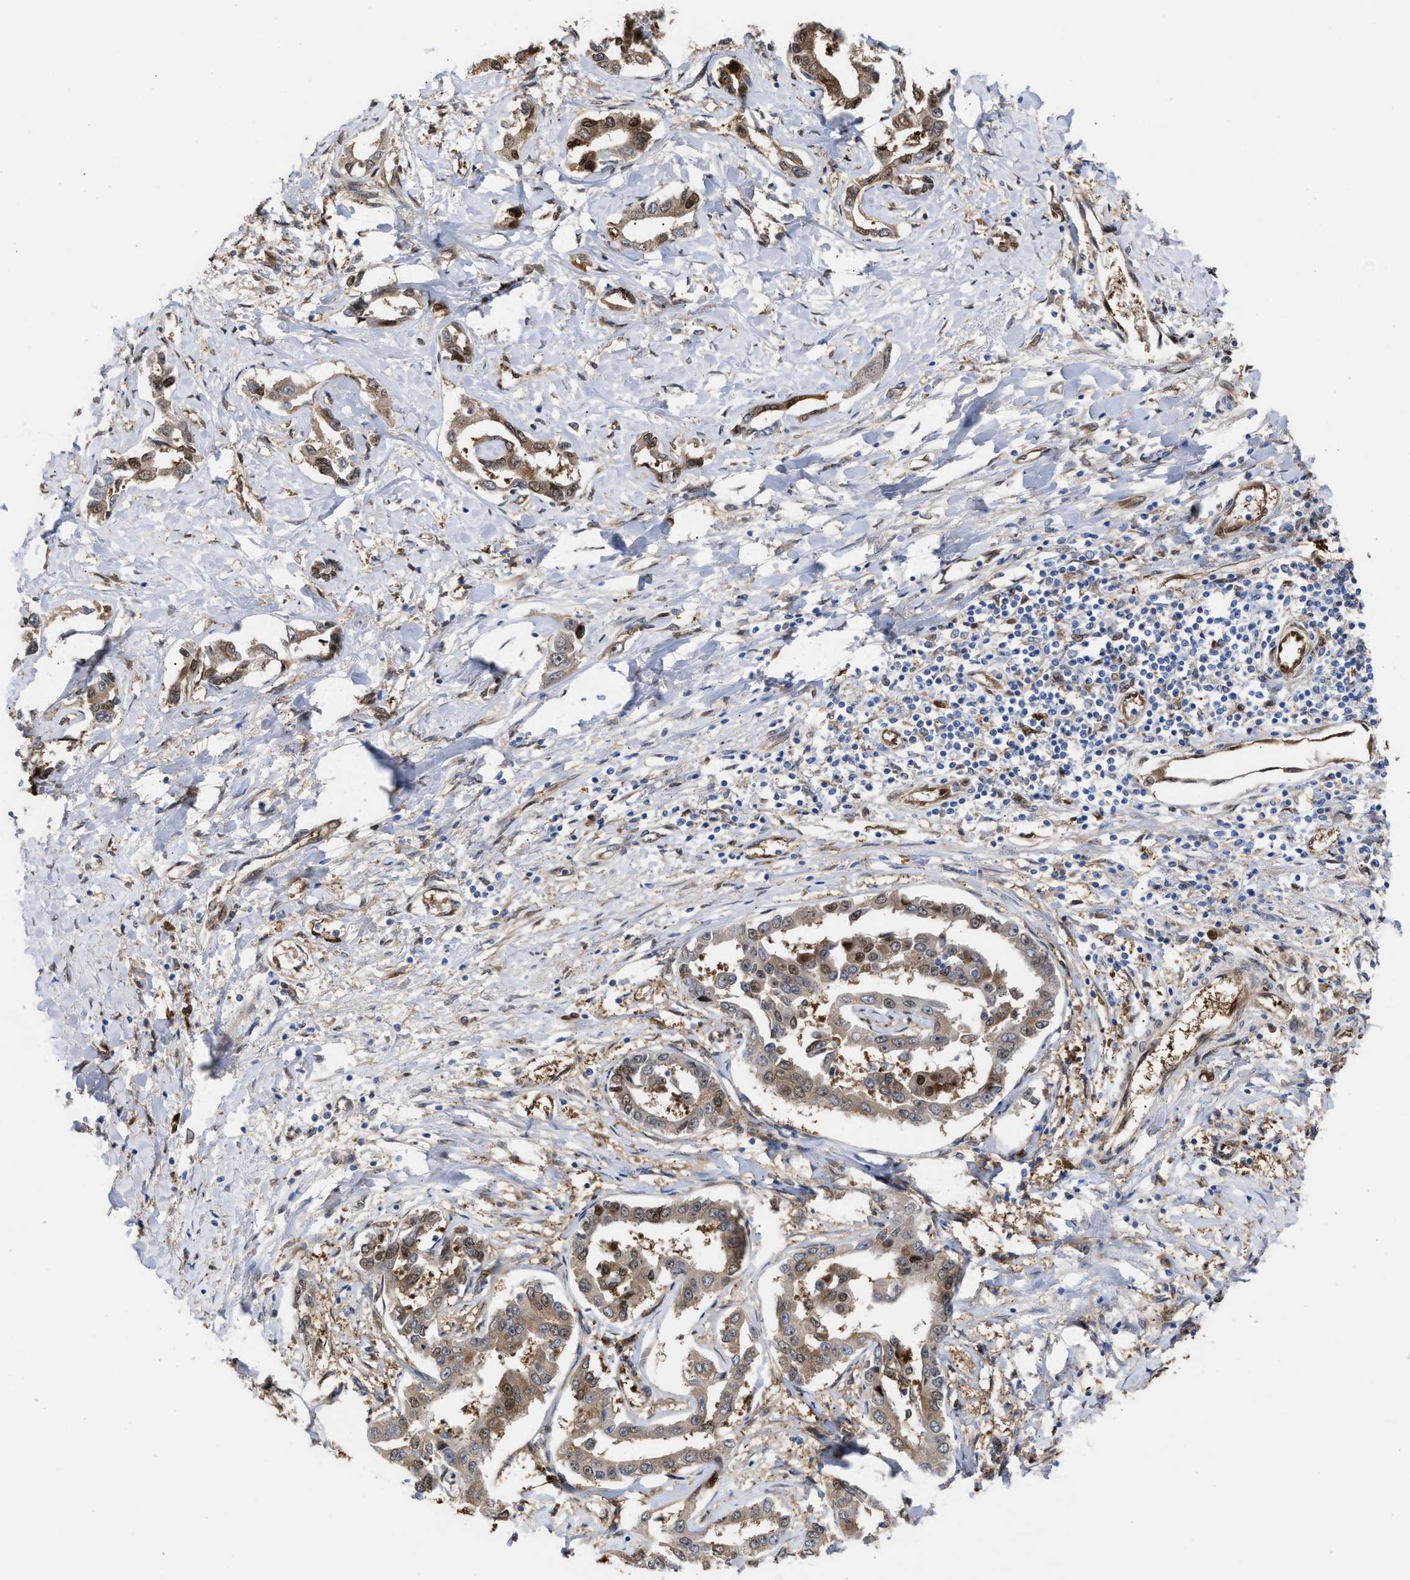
{"staining": {"intensity": "moderate", "quantity": "25%-75%", "location": "cytoplasmic/membranous,nuclear"}, "tissue": "liver cancer", "cell_type": "Tumor cells", "image_type": "cancer", "snomed": [{"axis": "morphology", "description": "Cholangiocarcinoma"}, {"axis": "topography", "description": "Liver"}], "caption": "Immunohistochemistry histopathology image of neoplastic tissue: liver cholangiocarcinoma stained using immunohistochemistry (IHC) exhibits medium levels of moderate protein expression localized specifically in the cytoplasmic/membranous and nuclear of tumor cells, appearing as a cytoplasmic/membranous and nuclear brown color.", "gene": "TP53I3", "patient": {"sex": "male", "age": 59}}